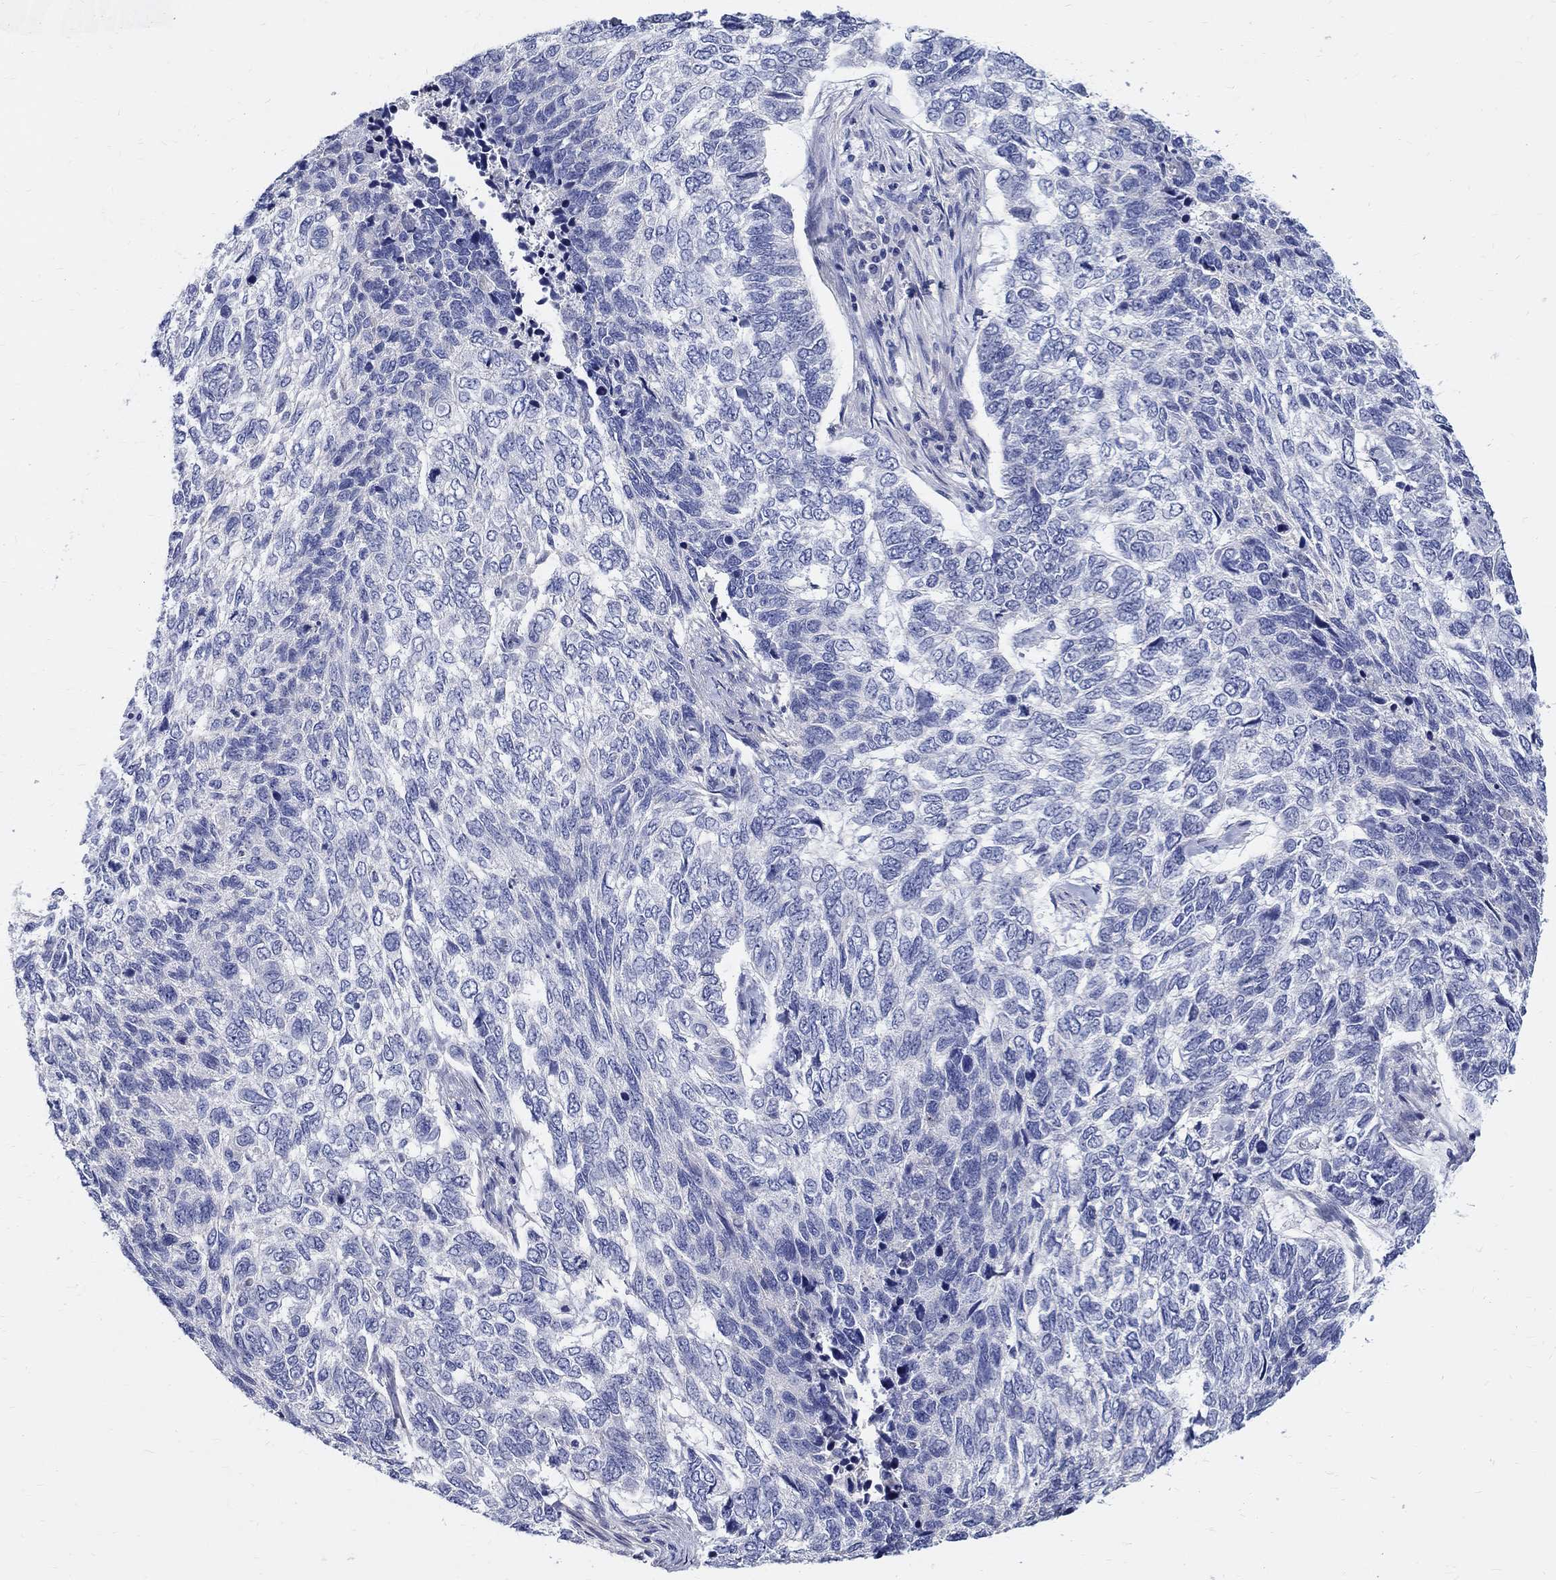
{"staining": {"intensity": "negative", "quantity": "none", "location": "none"}, "tissue": "skin cancer", "cell_type": "Tumor cells", "image_type": "cancer", "snomed": [{"axis": "morphology", "description": "Basal cell carcinoma"}, {"axis": "topography", "description": "Skin"}], "caption": "Immunohistochemistry (IHC) photomicrograph of neoplastic tissue: skin basal cell carcinoma stained with DAB demonstrates no significant protein expression in tumor cells.", "gene": "SOX2", "patient": {"sex": "female", "age": 65}}